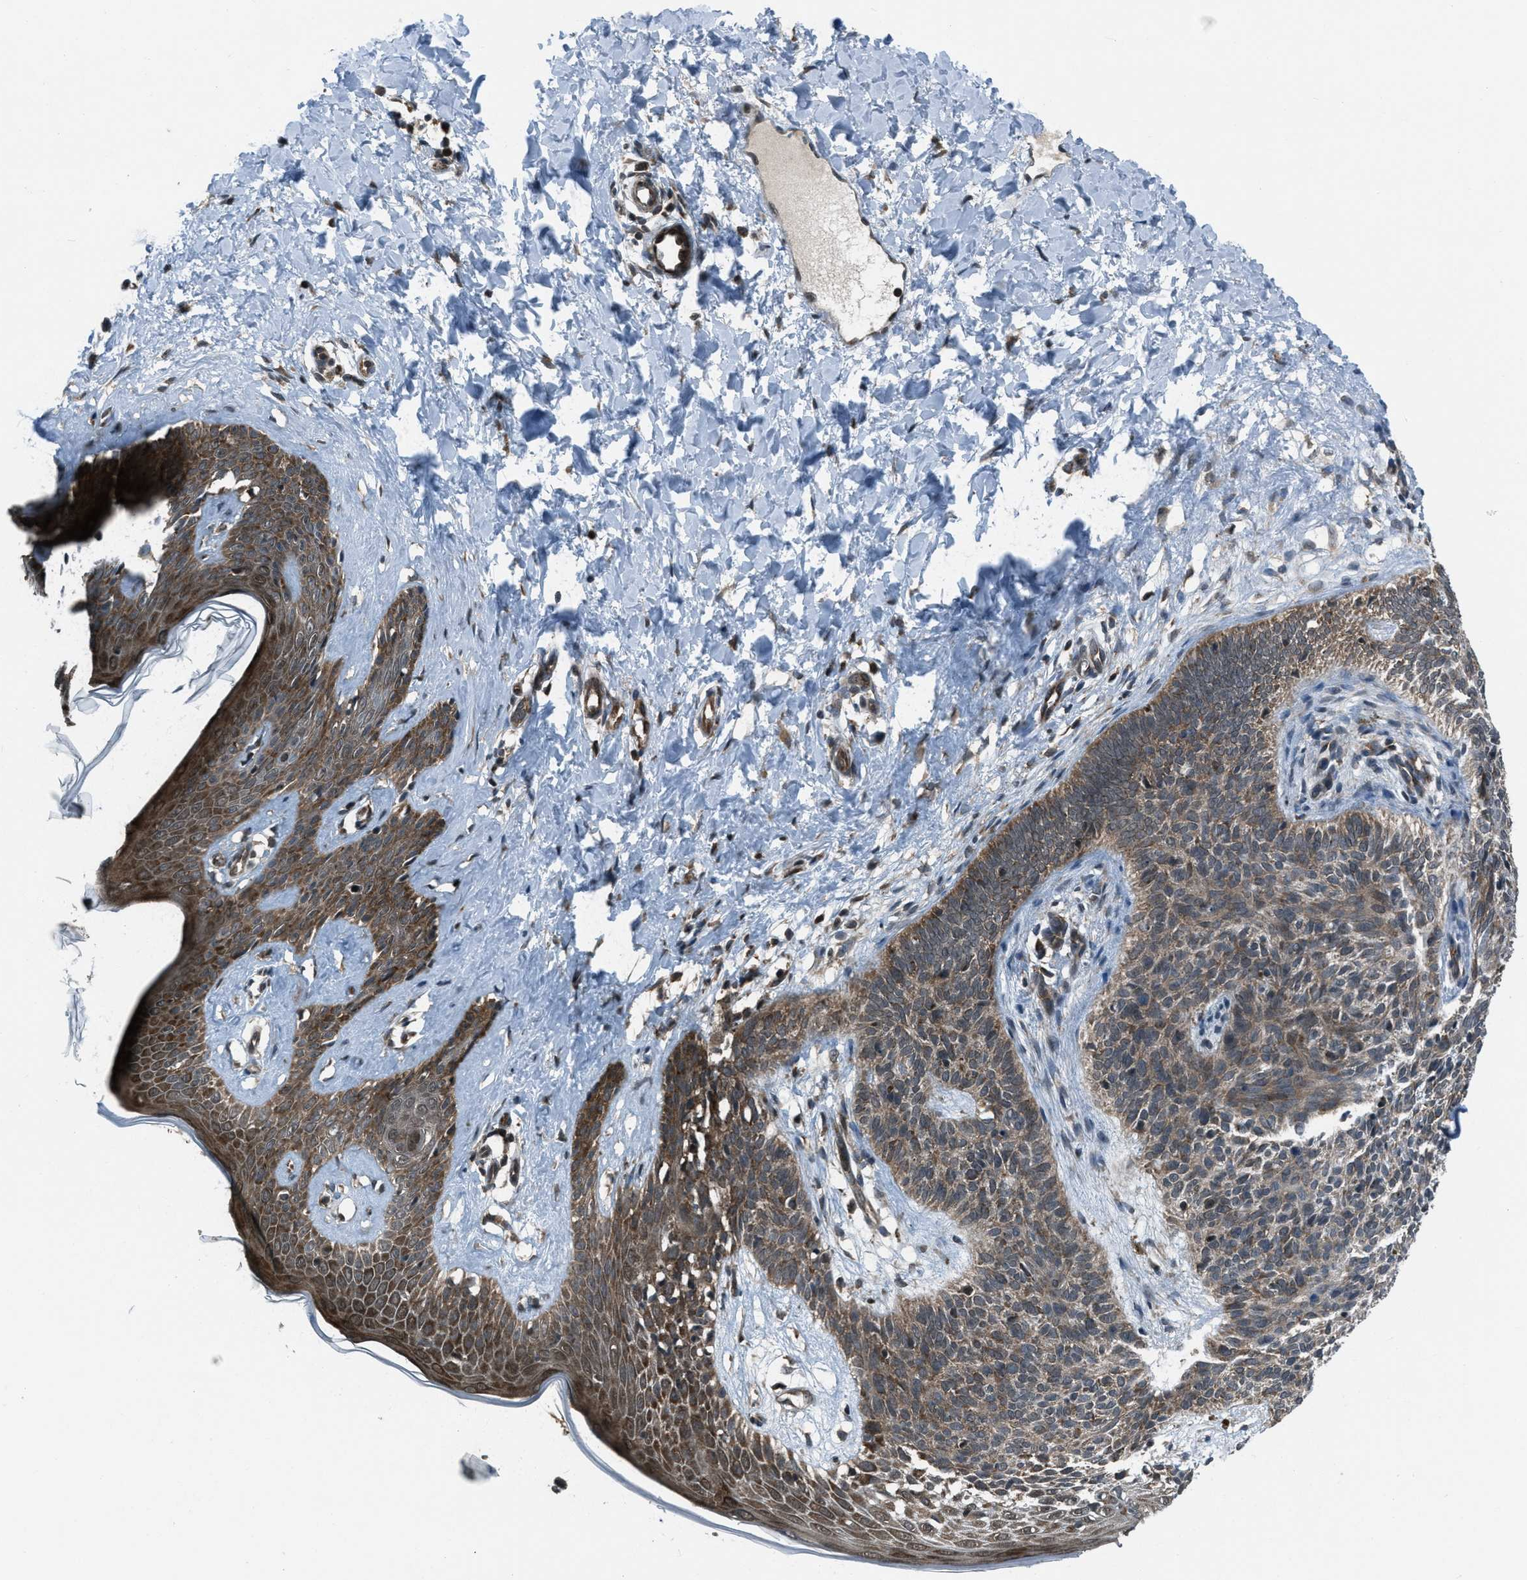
{"staining": {"intensity": "moderate", "quantity": ">75%", "location": "cytoplasmic/membranous"}, "tissue": "skin cancer", "cell_type": "Tumor cells", "image_type": "cancer", "snomed": [{"axis": "morphology", "description": "Basal cell carcinoma"}, {"axis": "topography", "description": "Skin"}], "caption": "Immunohistochemical staining of basal cell carcinoma (skin) reveals medium levels of moderate cytoplasmic/membranous positivity in approximately >75% of tumor cells.", "gene": "ASAP2", "patient": {"sex": "male", "age": 60}}